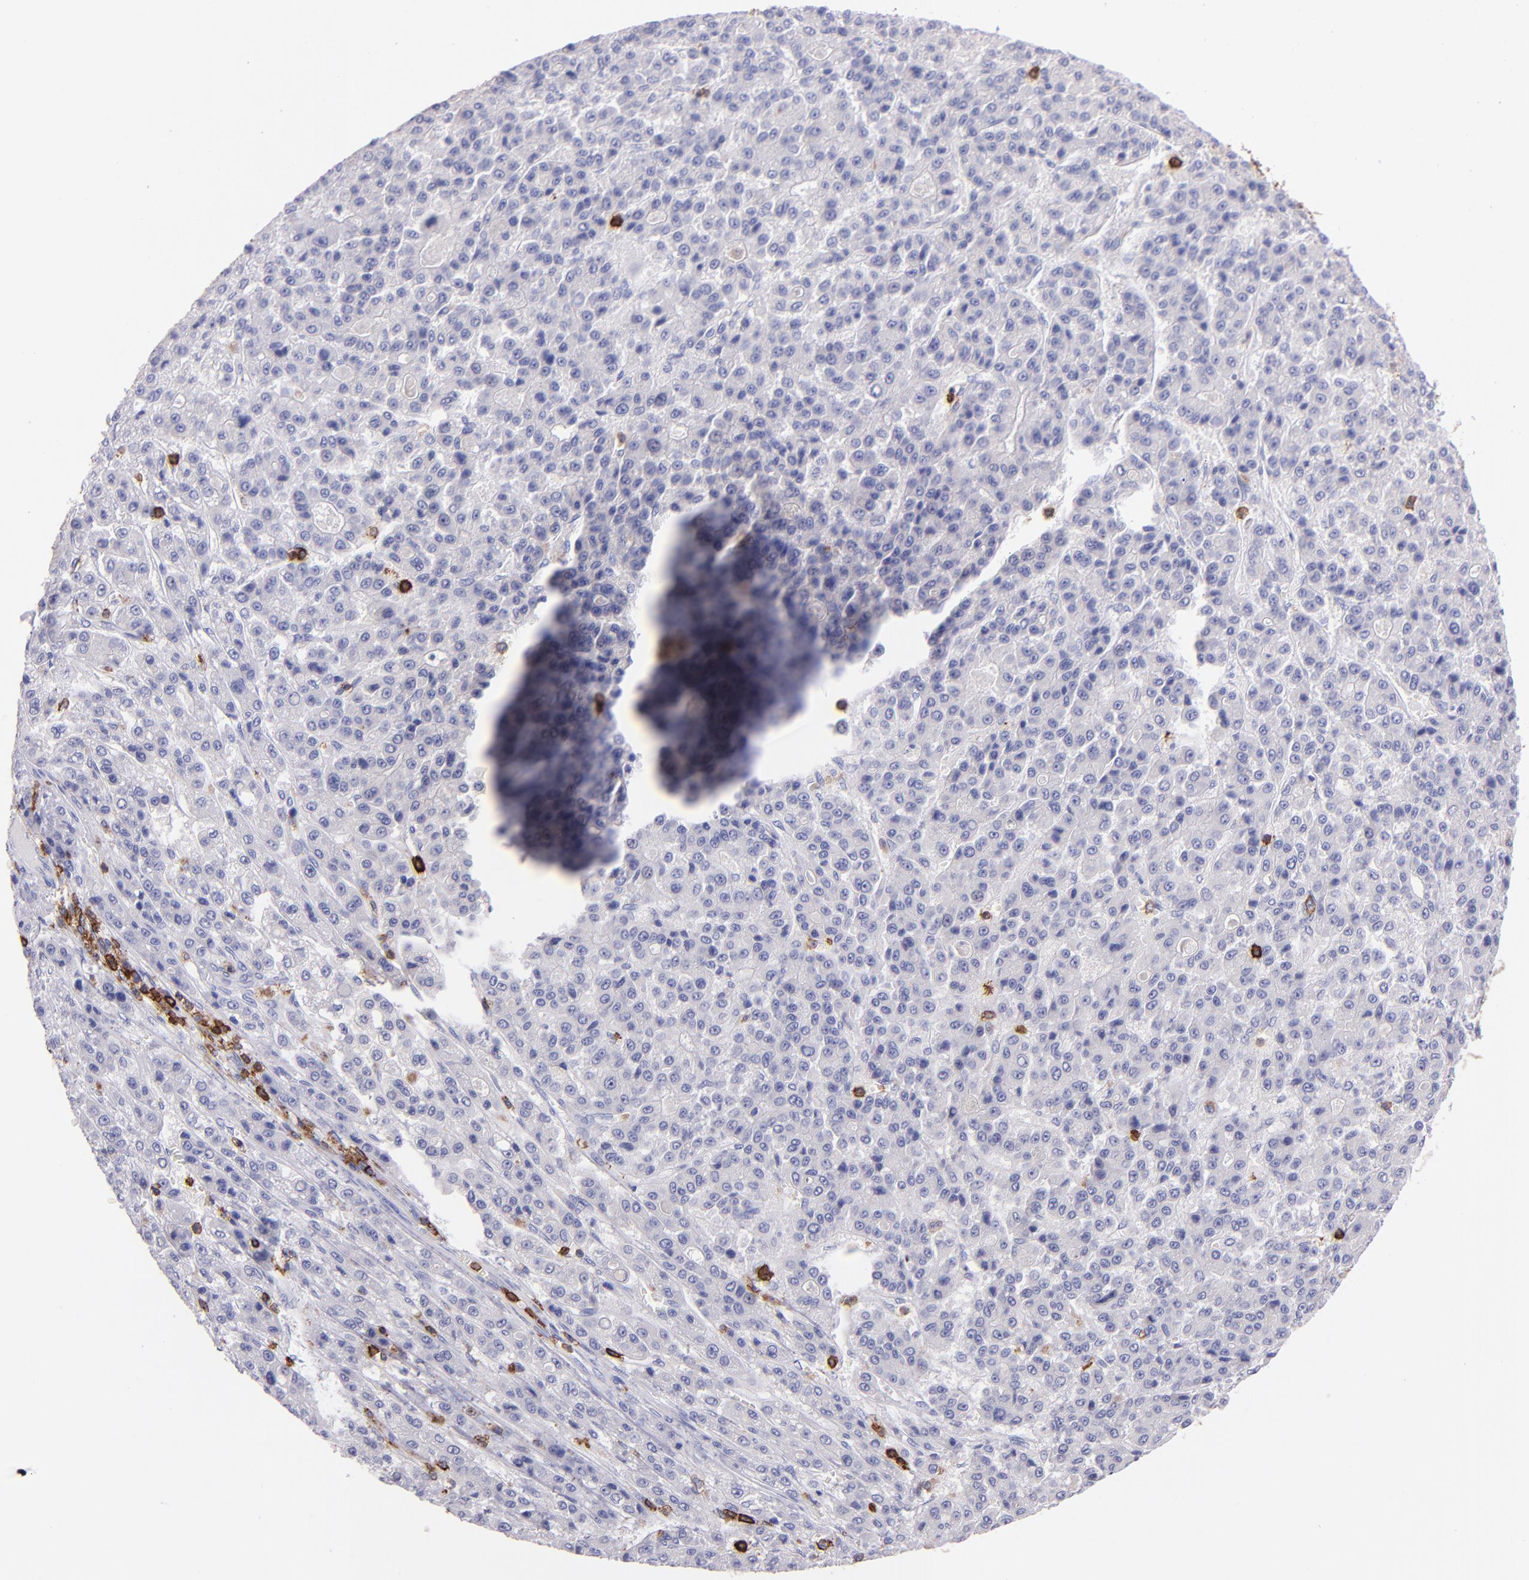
{"staining": {"intensity": "negative", "quantity": "none", "location": "none"}, "tissue": "liver cancer", "cell_type": "Tumor cells", "image_type": "cancer", "snomed": [{"axis": "morphology", "description": "Carcinoma, Hepatocellular, NOS"}, {"axis": "topography", "description": "Liver"}], "caption": "There is no significant positivity in tumor cells of liver cancer (hepatocellular carcinoma).", "gene": "SPN", "patient": {"sex": "male", "age": 70}}